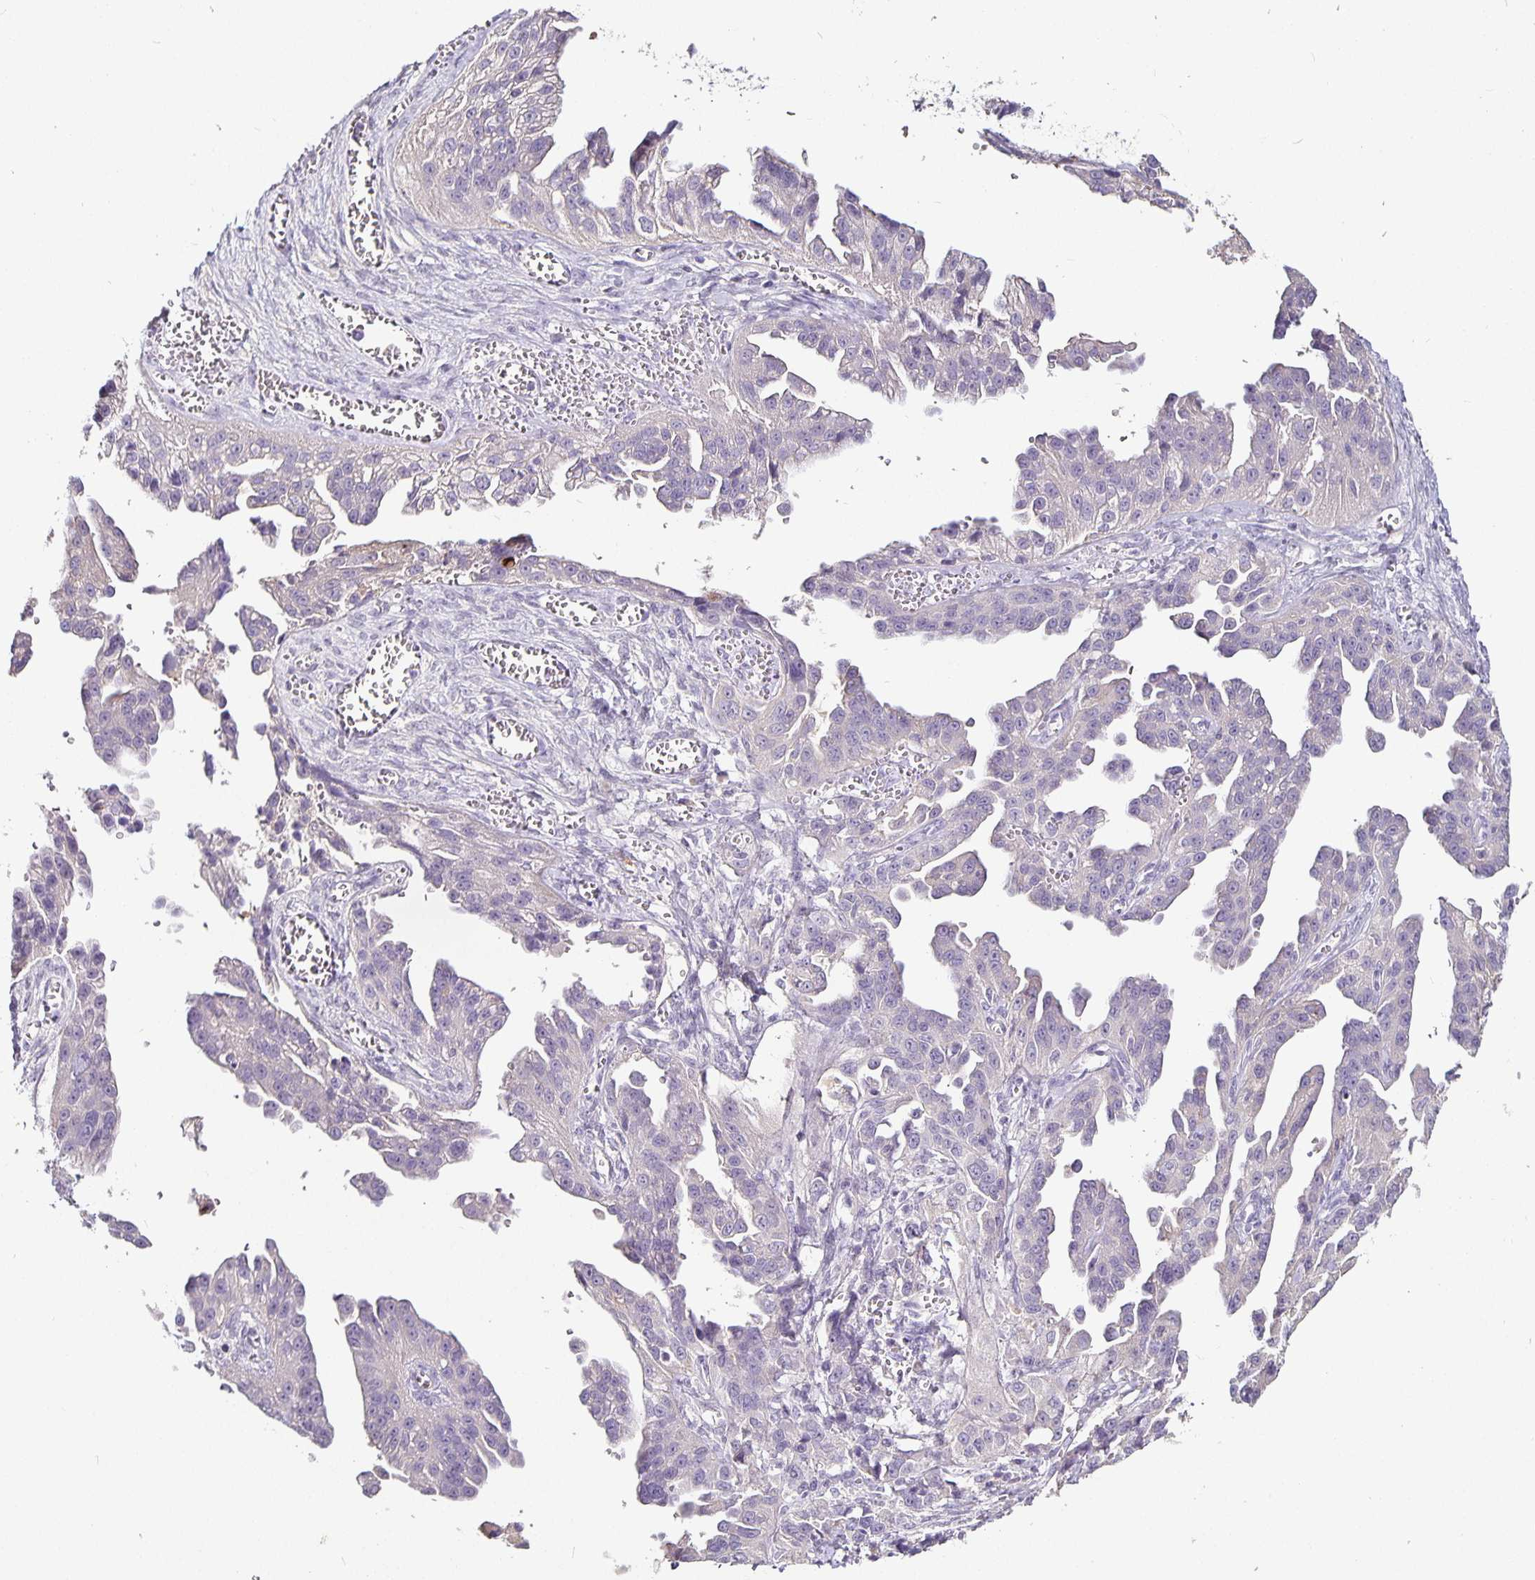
{"staining": {"intensity": "negative", "quantity": "none", "location": "none"}, "tissue": "ovarian cancer", "cell_type": "Tumor cells", "image_type": "cancer", "snomed": [{"axis": "morphology", "description": "Cystadenocarcinoma, serous, NOS"}, {"axis": "topography", "description": "Ovary"}], "caption": "Immunohistochemical staining of human ovarian cancer (serous cystadenocarcinoma) reveals no significant expression in tumor cells.", "gene": "CA12", "patient": {"sex": "female", "age": 75}}